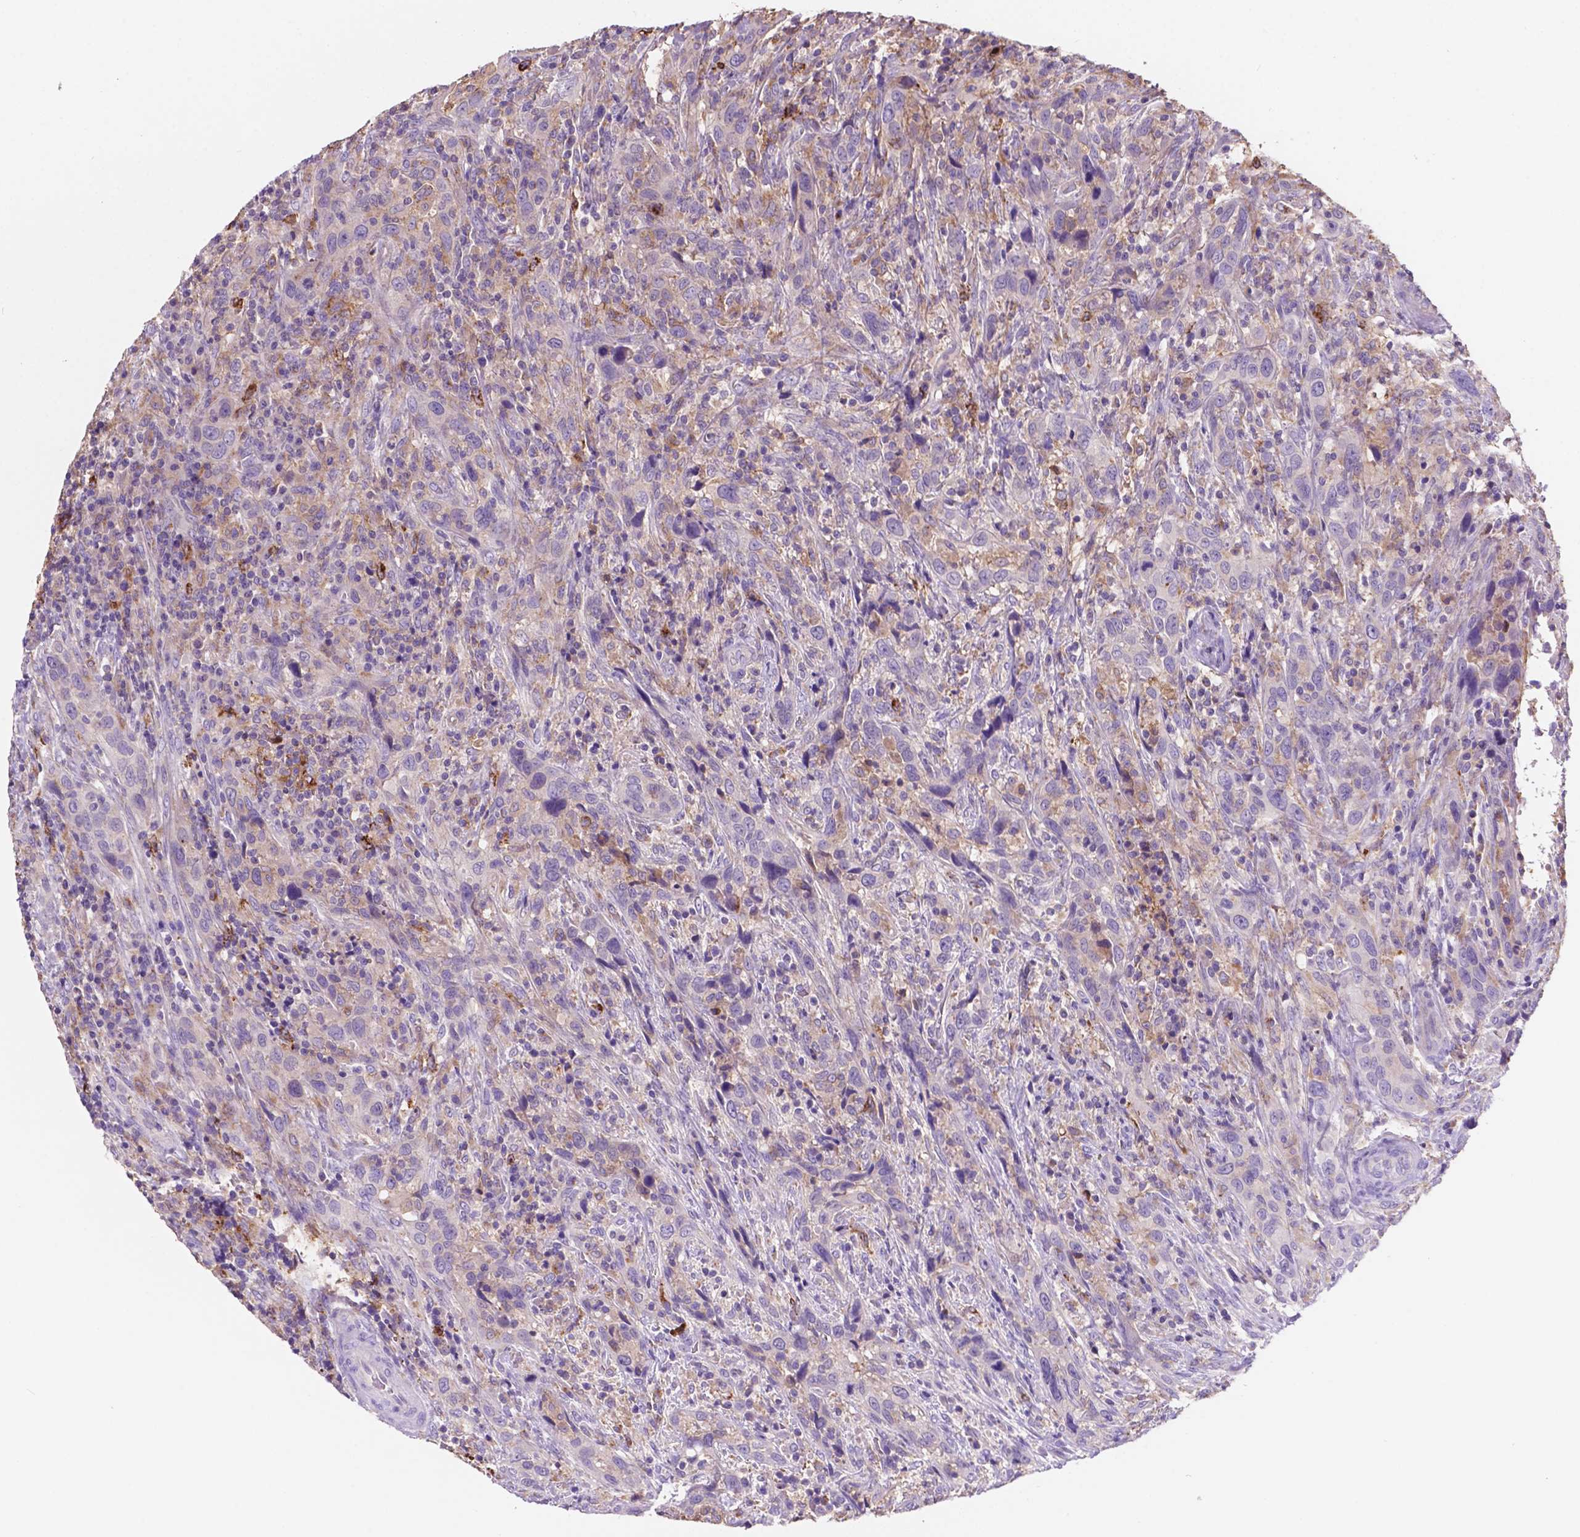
{"staining": {"intensity": "negative", "quantity": "none", "location": "none"}, "tissue": "urothelial cancer", "cell_type": "Tumor cells", "image_type": "cancer", "snomed": [{"axis": "morphology", "description": "Urothelial carcinoma, NOS"}, {"axis": "morphology", "description": "Urothelial carcinoma, High grade"}, {"axis": "topography", "description": "Urinary bladder"}], "caption": "The IHC micrograph has no significant expression in tumor cells of transitional cell carcinoma tissue. Nuclei are stained in blue.", "gene": "MKRN2OS", "patient": {"sex": "female", "age": 64}}